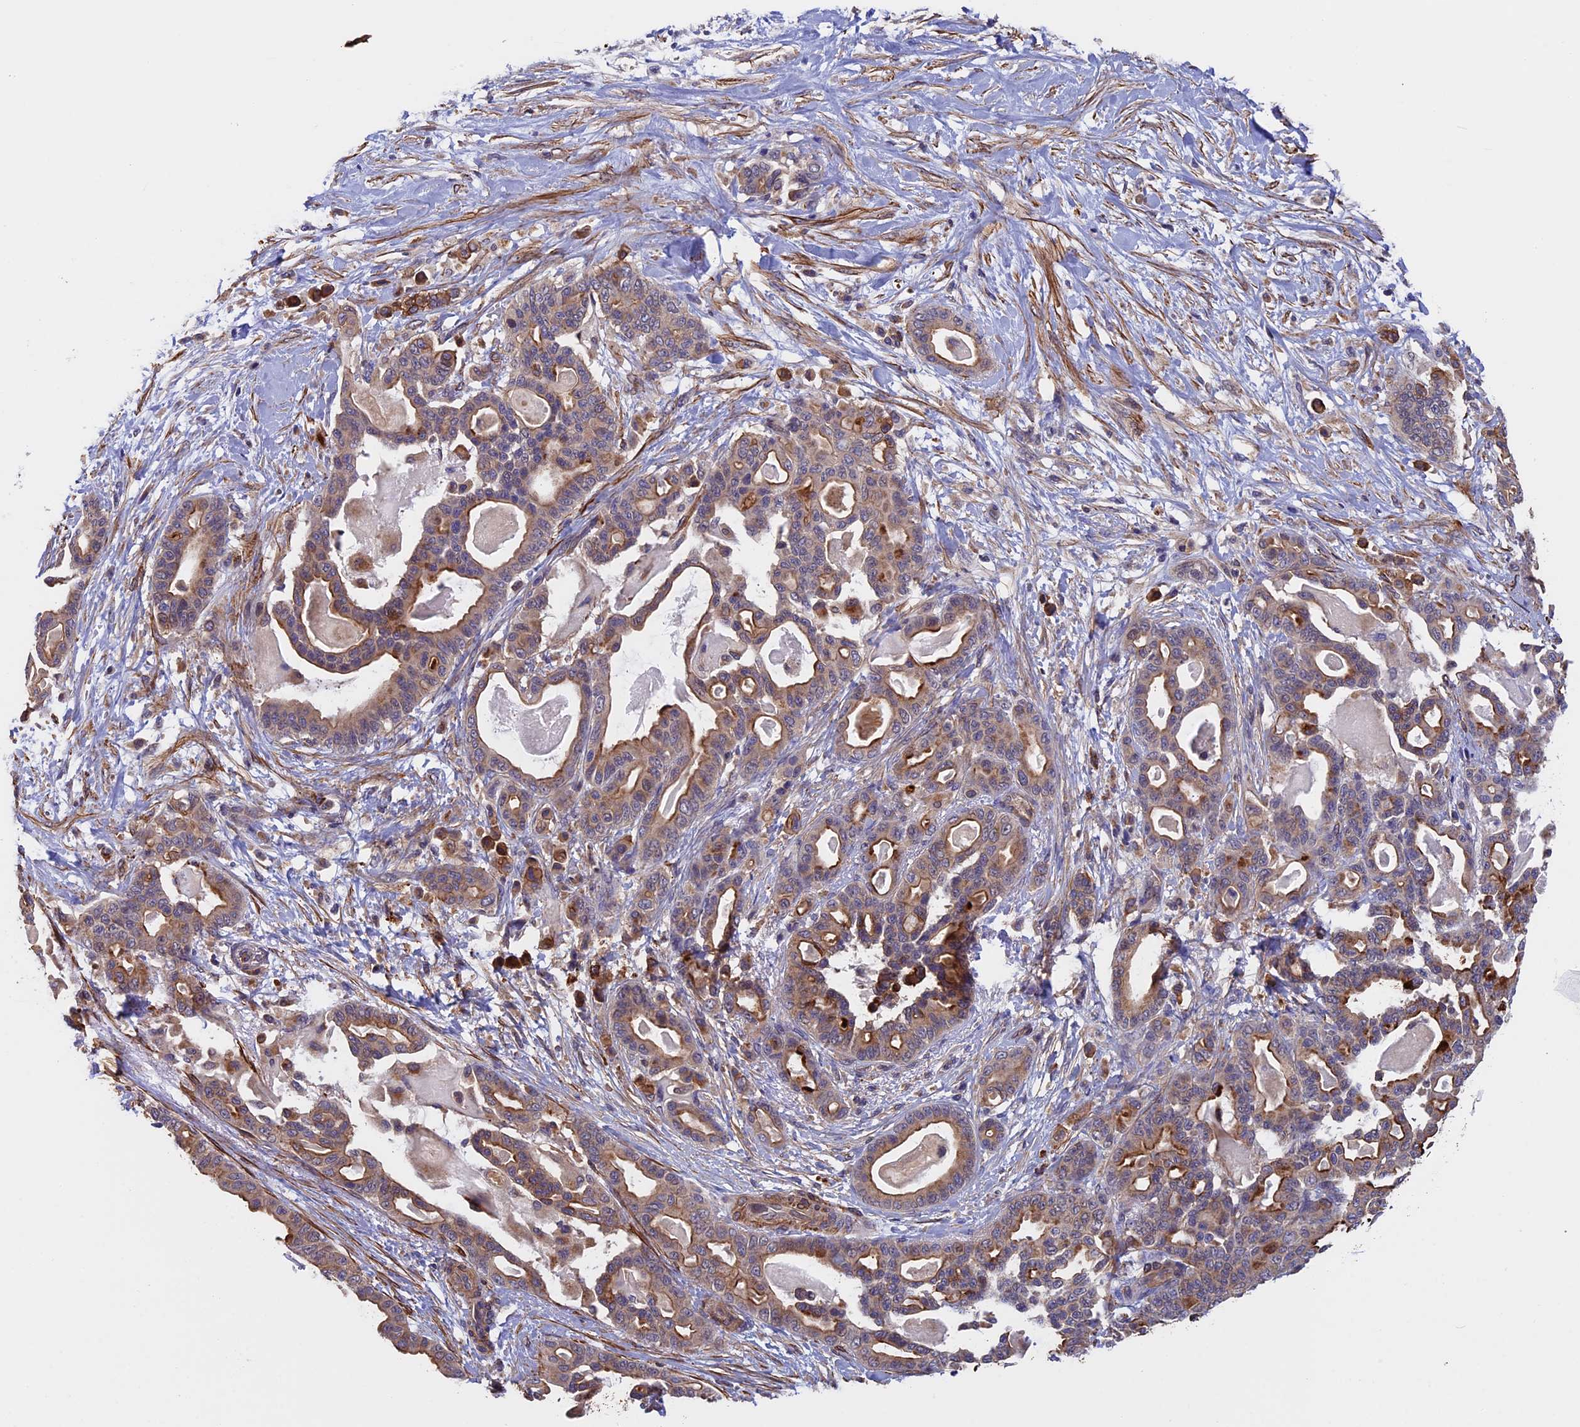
{"staining": {"intensity": "moderate", "quantity": ">75%", "location": "cytoplasmic/membranous"}, "tissue": "pancreatic cancer", "cell_type": "Tumor cells", "image_type": "cancer", "snomed": [{"axis": "morphology", "description": "Adenocarcinoma, NOS"}, {"axis": "topography", "description": "Pancreas"}], "caption": "IHC histopathology image of pancreatic cancer (adenocarcinoma) stained for a protein (brown), which displays medium levels of moderate cytoplasmic/membranous positivity in about >75% of tumor cells.", "gene": "SLC9A5", "patient": {"sex": "male", "age": 63}}